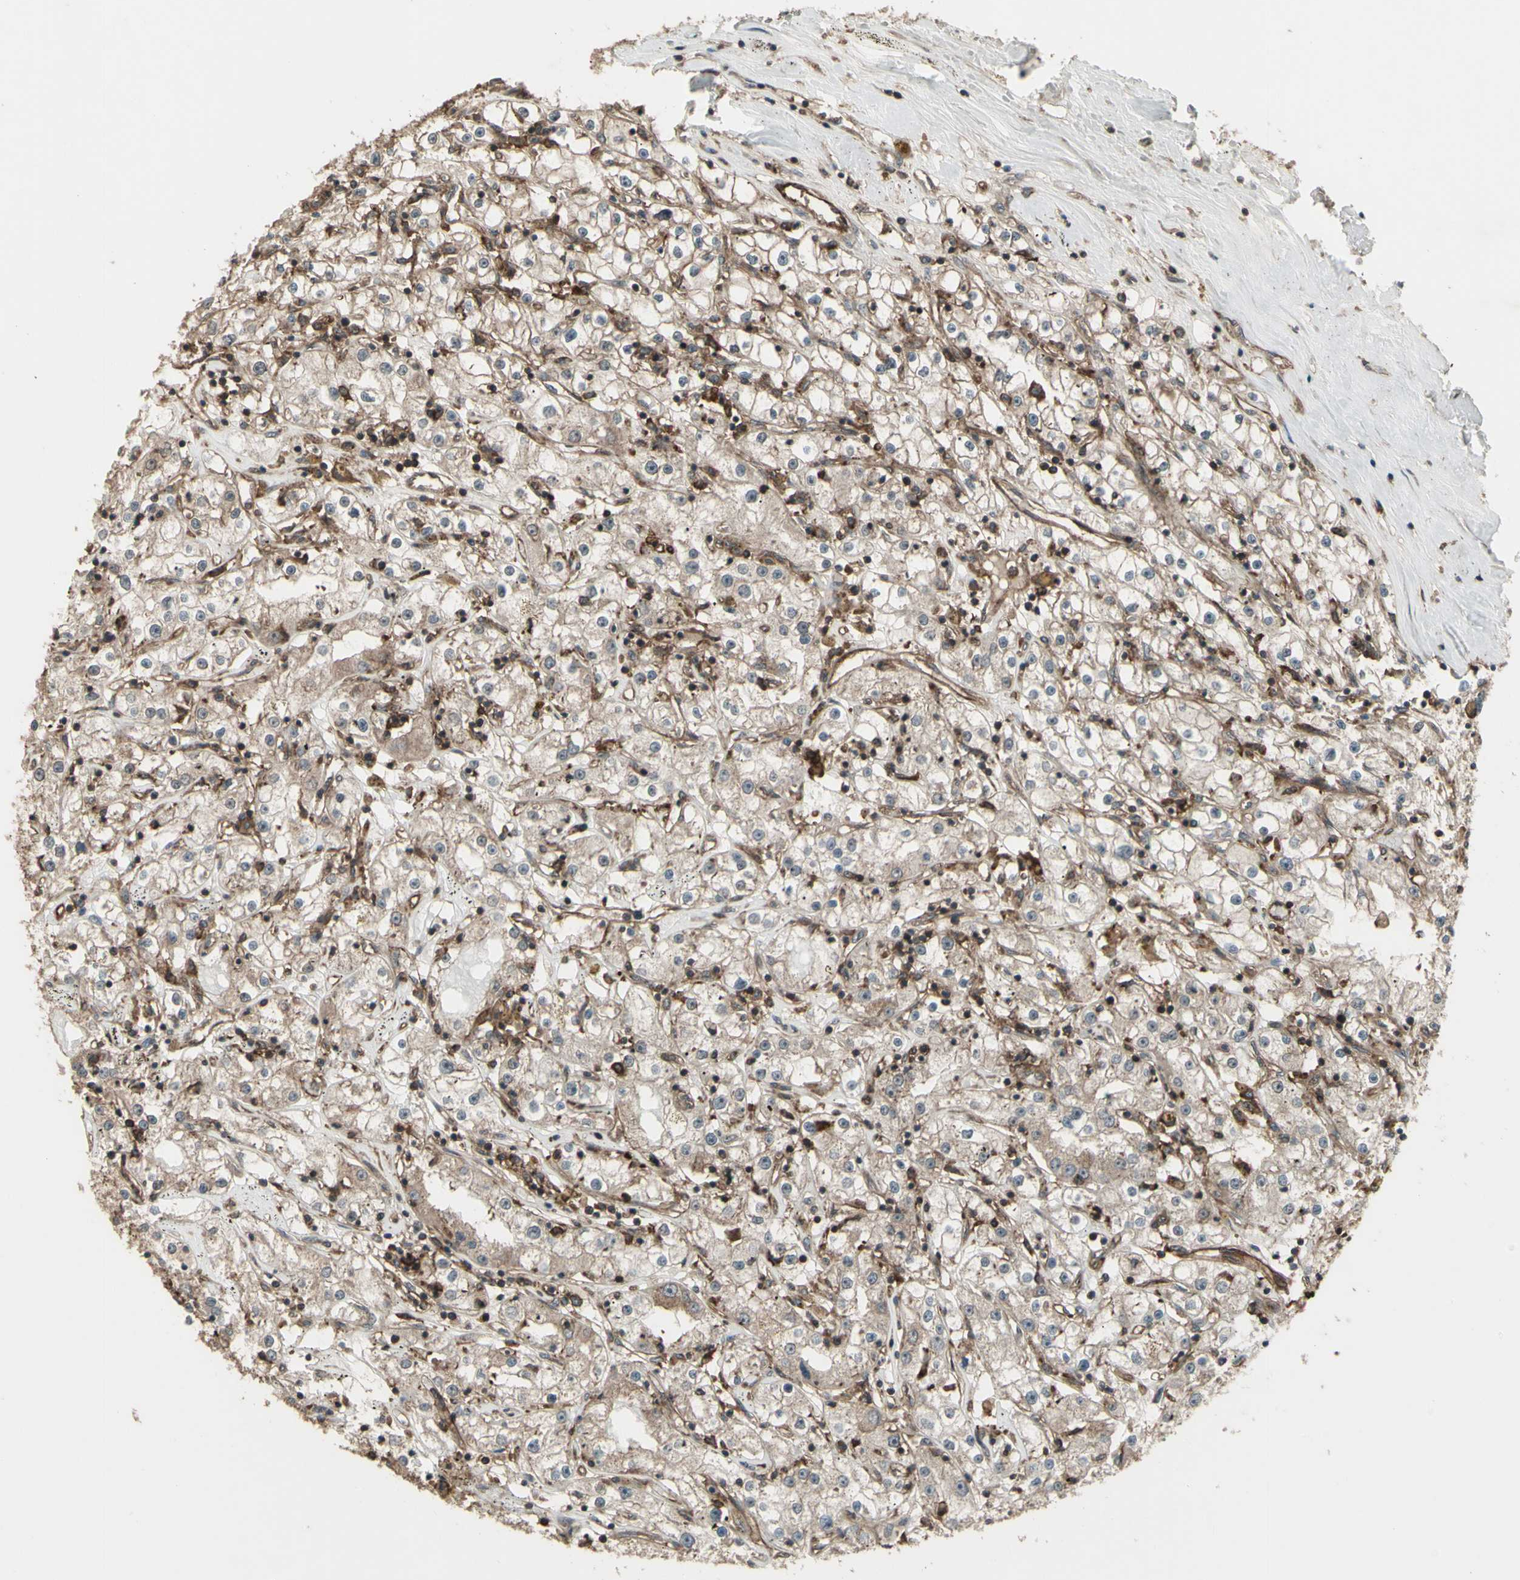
{"staining": {"intensity": "weak", "quantity": ">75%", "location": "cytoplasmic/membranous"}, "tissue": "renal cancer", "cell_type": "Tumor cells", "image_type": "cancer", "snomed": [{"axis": "morphology", "description": "Adenocarcinoma, NOS"}, {"axis": "topography", "description": "Kidney"}], "caption": "Protein expression analysis of adenocarcinoma (renal) exhibits weak cytoplasmic/membranous staining in approximately >75% of tumor cells.", "gene": "FXYD5", "patient": {"sex": "male", "age": 56}}